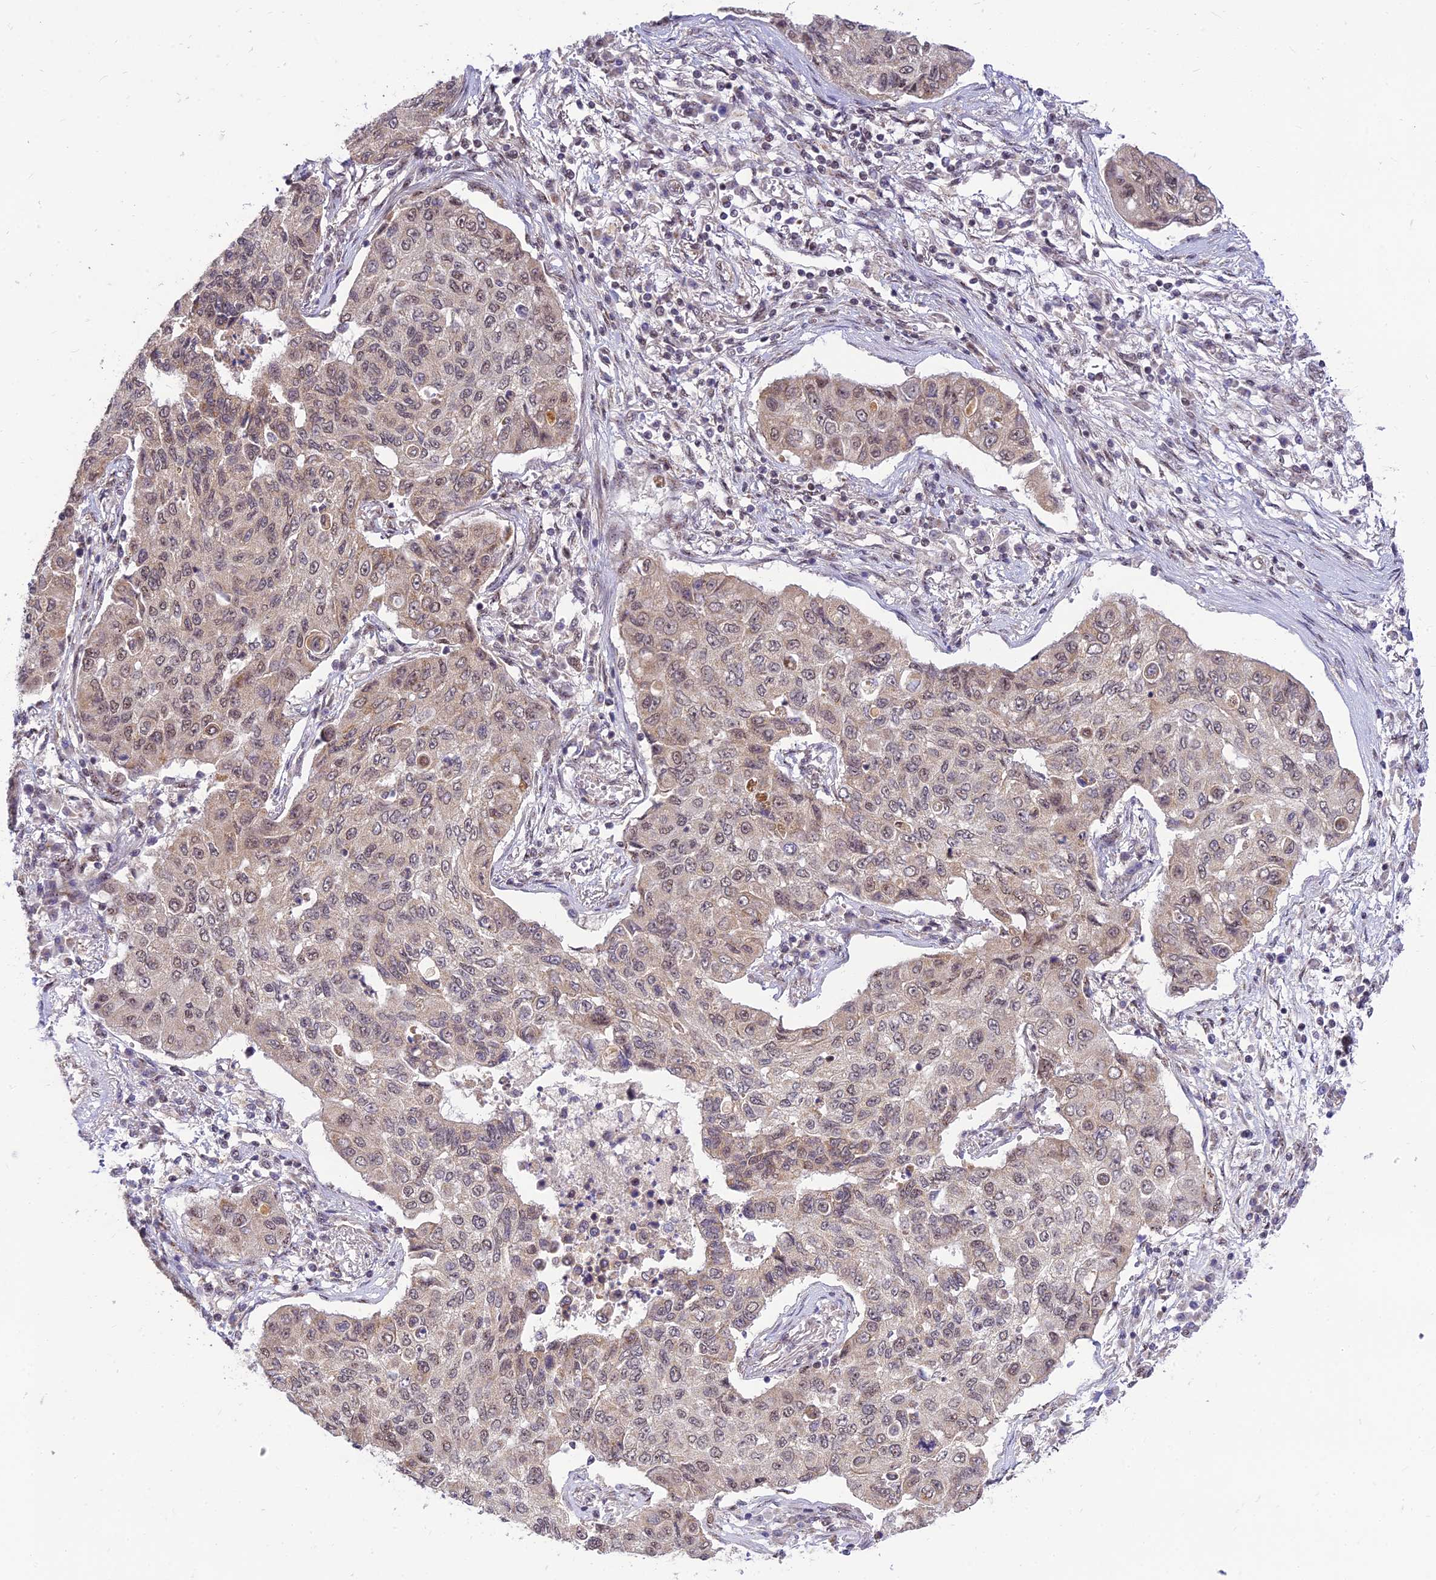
{"staining": {"intensity": "weak", "quantity": ">75%", "location": "nuclear"}, "tissue": "lung cancer", "cell_type": "Tumor cells", "image_type": "cancer", "snomed": [{"axis": "morphology", "description": "Squamous cell carcinoma, NOS"}, {"axis": "topography", "description": "Lung"}], "caption": "Weak nuclear staining for a protein is appreciated in about >75% of tumor cells of lung squamous cell carcinoma using immunohistochemistry.", "gene": "MICOS13", "patient": {"sex": "male", "age": 74}}